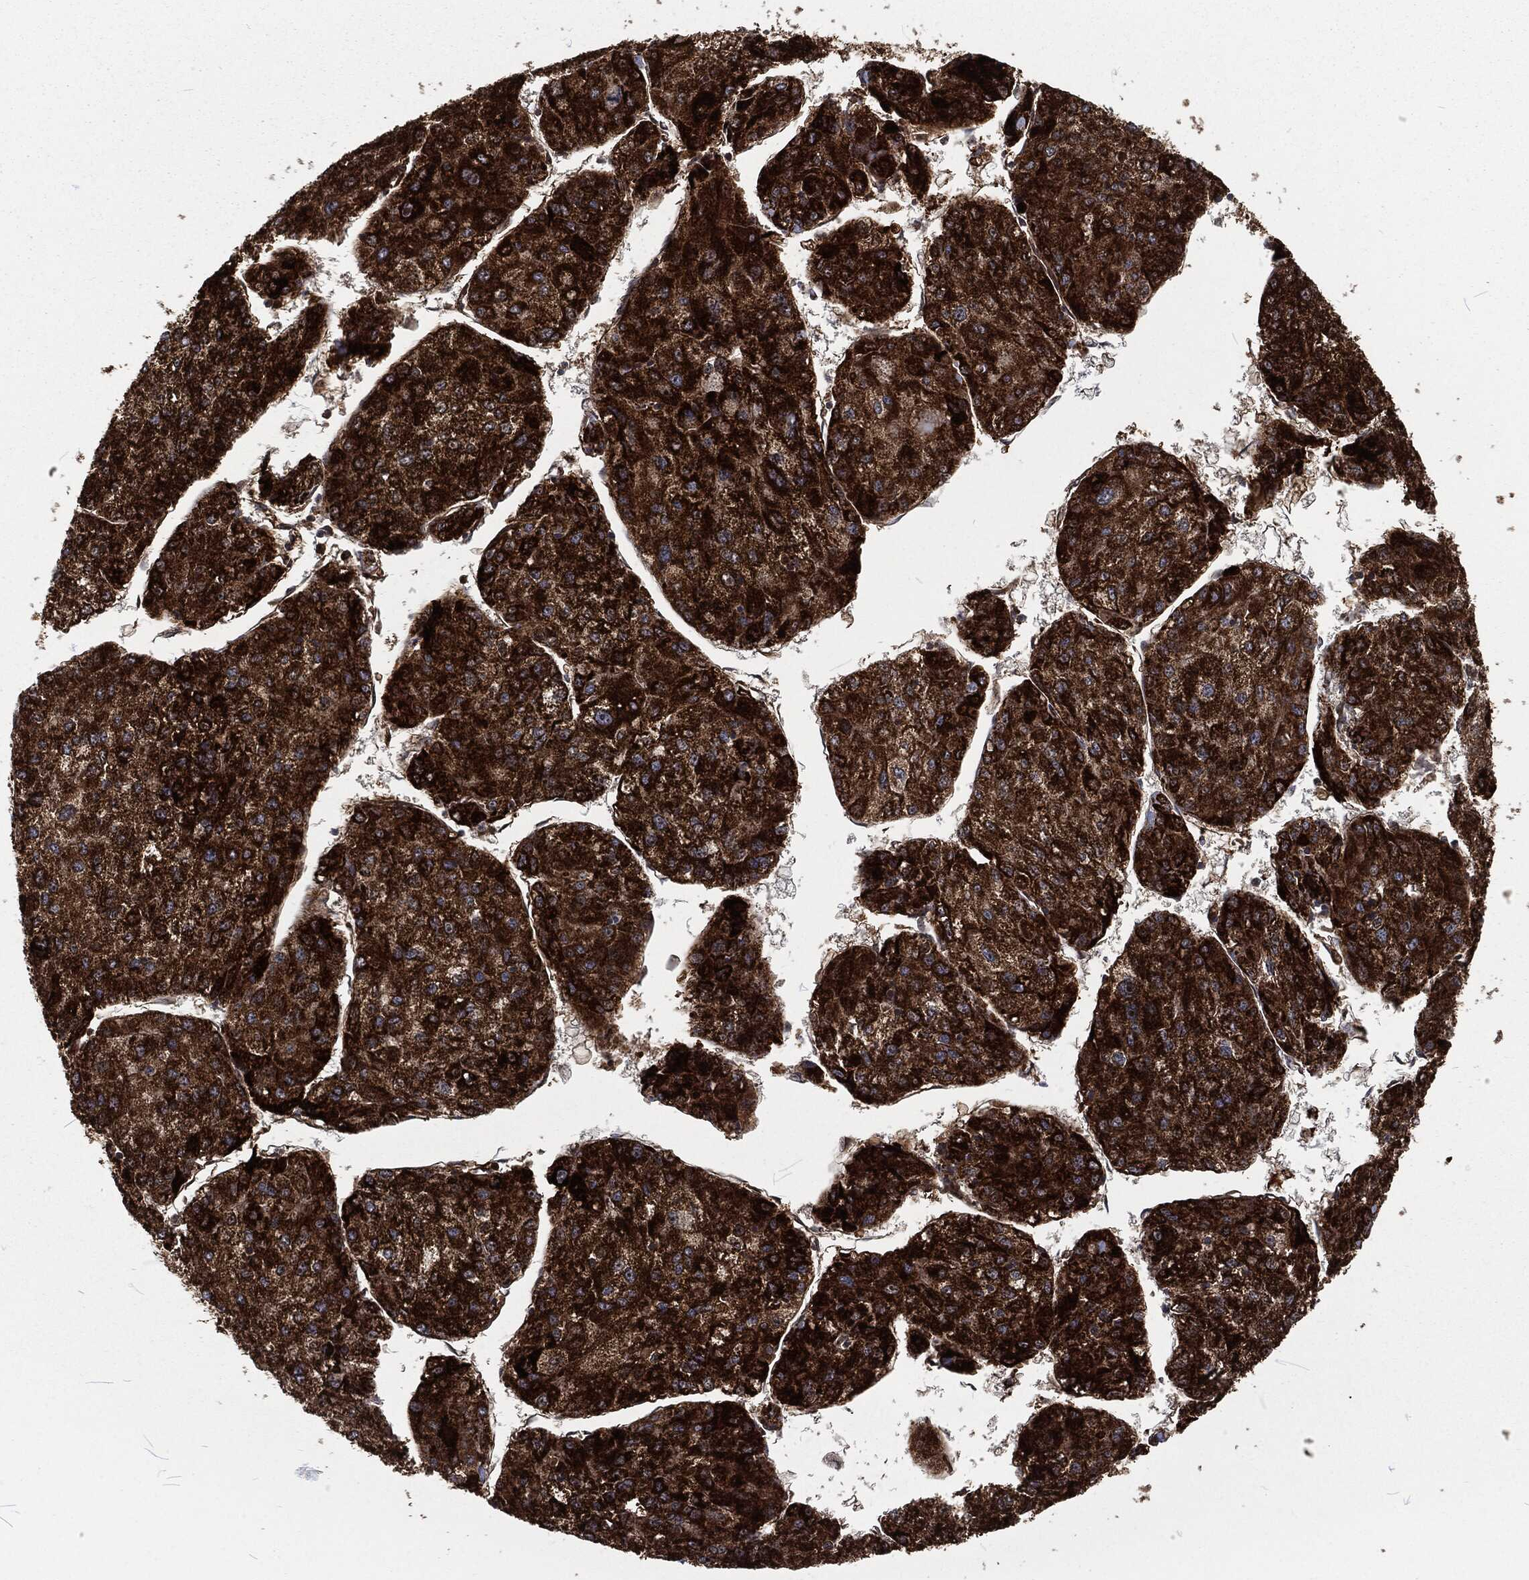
{"staining": {"intensity": "strong", "quantity": ">75%", "location": "cytoplasmic/membranous"}, "tissue": "liver cancer", "cell_type": "Tumor cells", "image_type": "cancer", "snomed": [{"axis": "morphology", "description": "Carcinoma, Hepatocellular, NOS"}, {"axis": "topography", "description": "Liver"}], "caption": "A high-resolution histopathology image shows IHC staining of liver cancer, which displays strong cytoplasmic/membranous positivity in about >75% of tumor cells.", "gene": "RFTN1", "patient": {"sex": "male", "age": 43}}